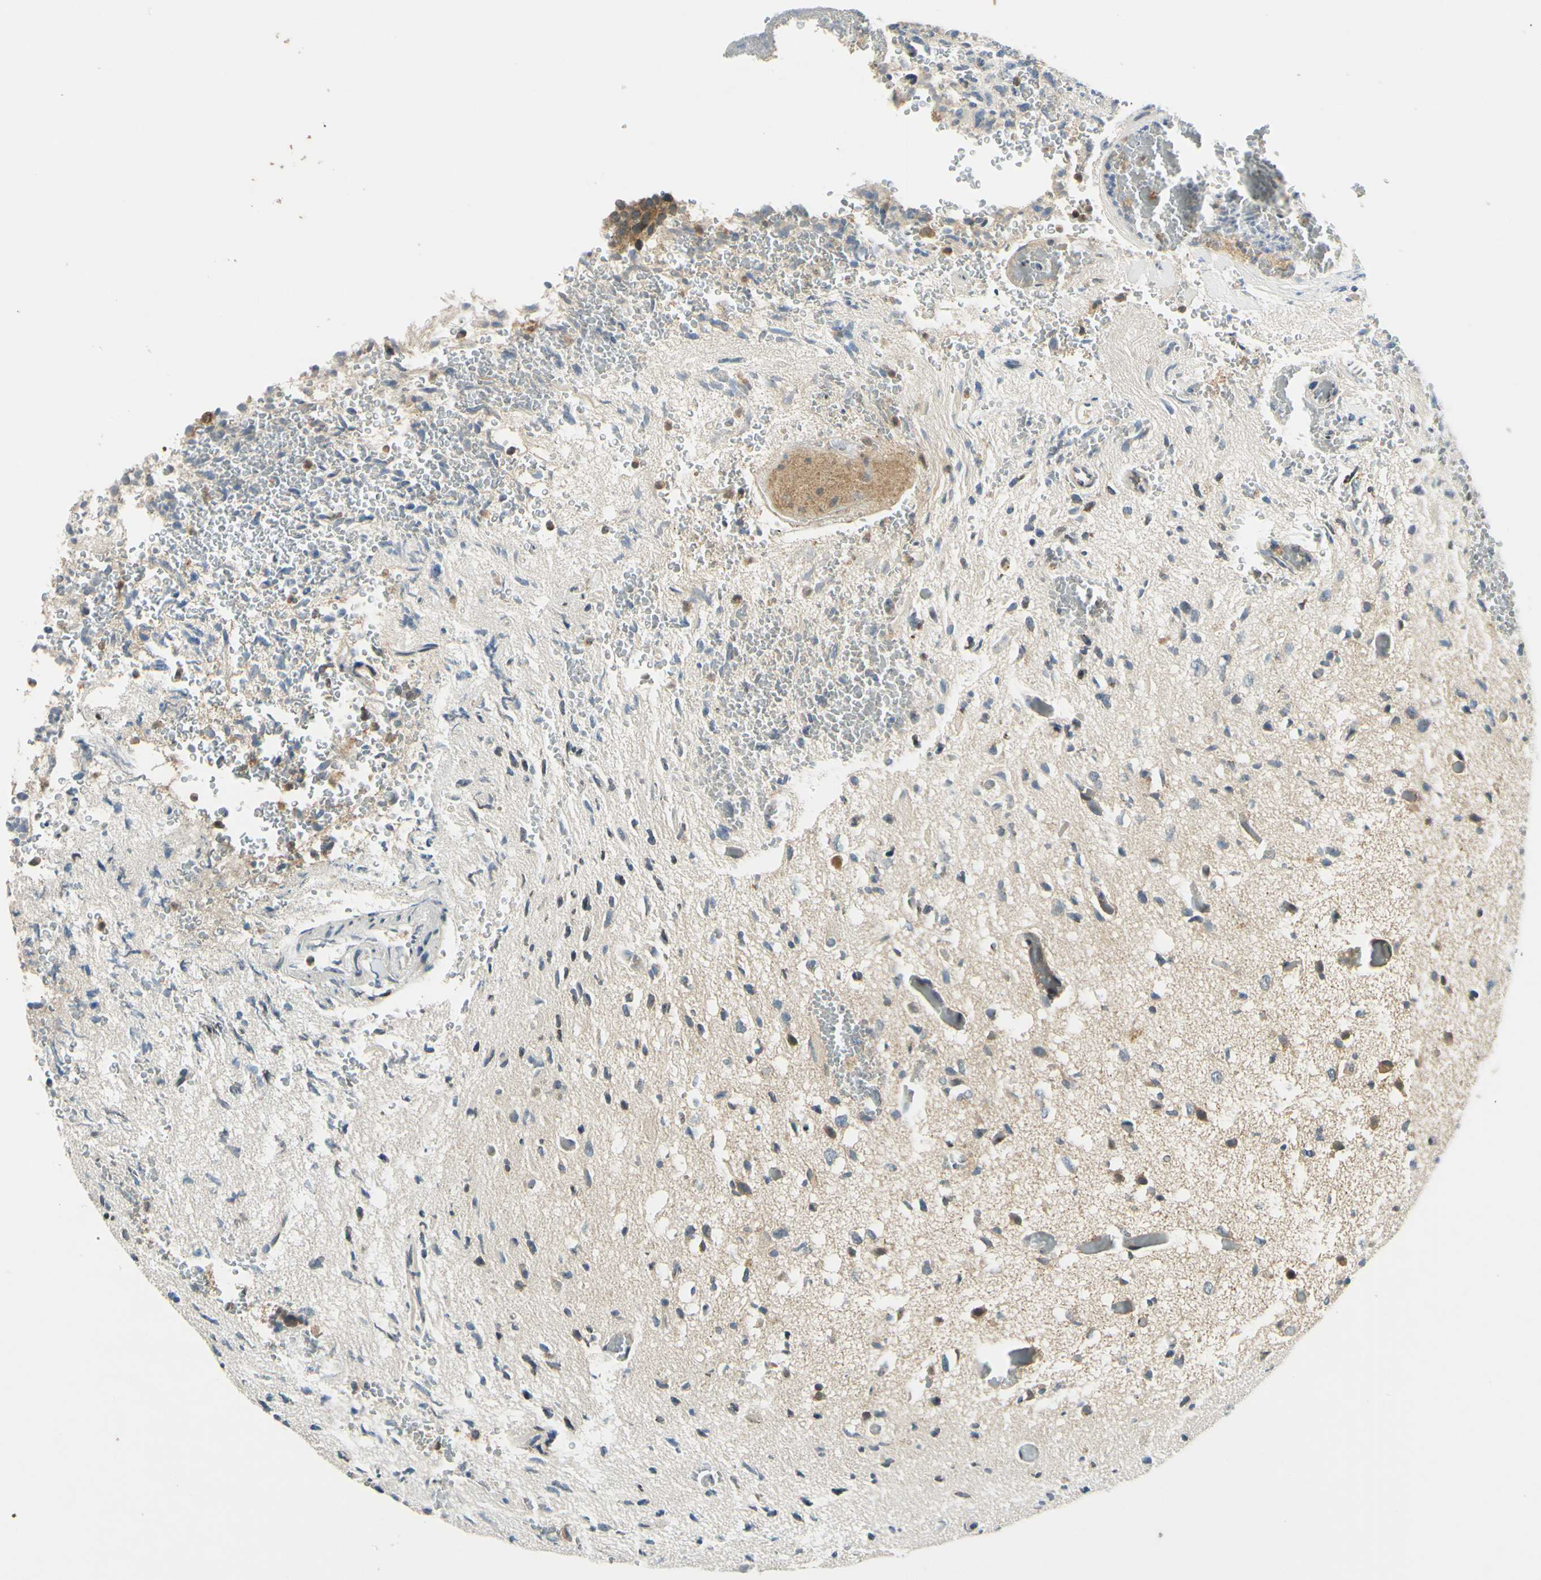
{"staining": {"intensity": "weak", "quantity": "25%-75%", "location": "cytoplasmic/membranous,nuclear"}, "tissue": "glioma", "cell_type": "Tumor cells", "image_type": "cancer", "snomed": [{"axis": "morphology", "description": "Glioma, malignant, High grade"}, {"axis": "topography", "description": "pancreas cauda"}], "caption": "The micrograph displays staining of glioma, revealing weak cytoplasmic/membranous and nuclear protein staining (brown color) within tumor cells. (Stains: DAB (3,3'-diaminobenzidine) in brown, nuclei in blue, Microscopy: brightfield microscopy at high magnification).", "gene": "ABCC8", "patient": {"sex": "male", "age": 60}}